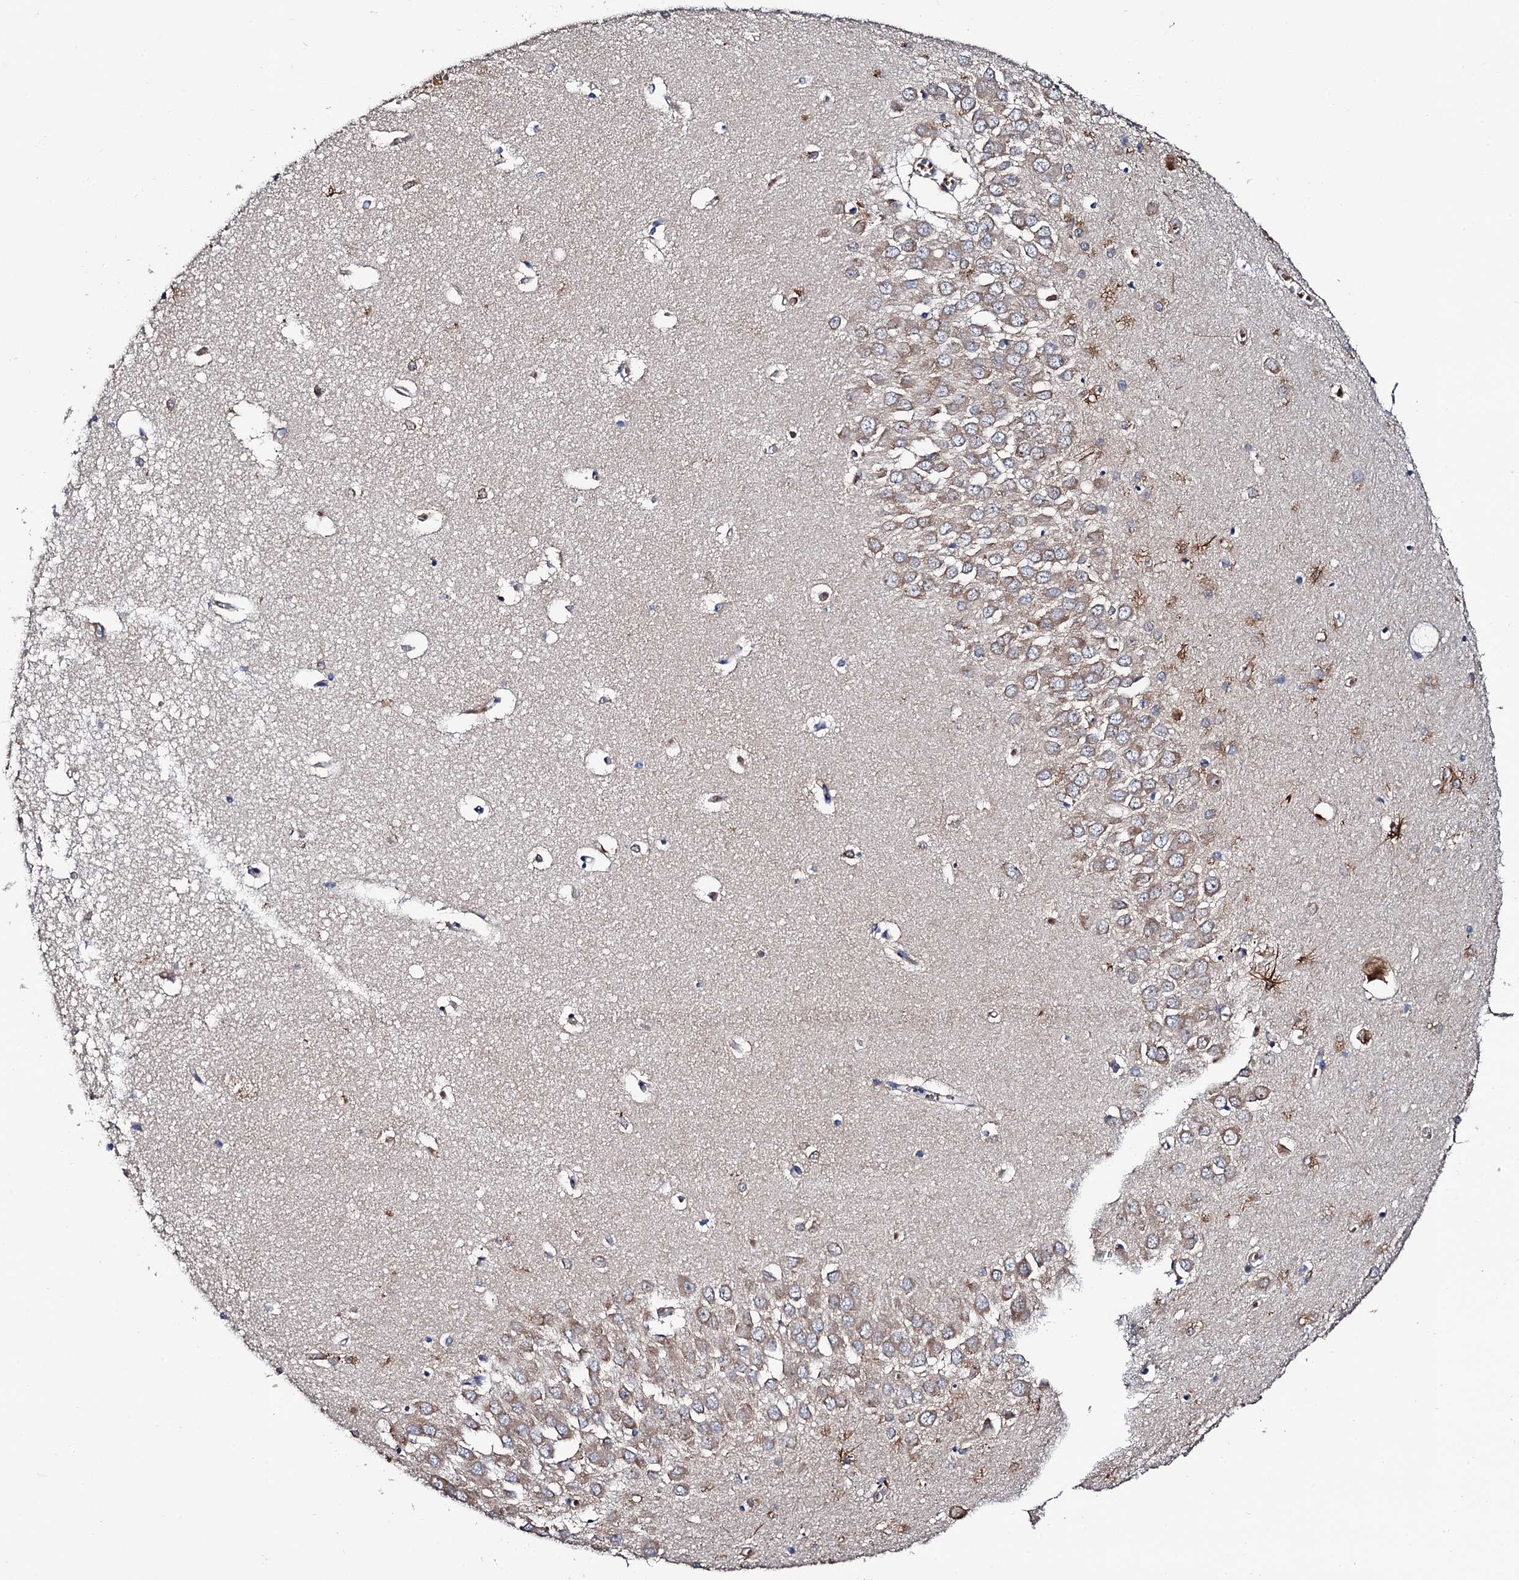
{"staining": {"intensity": "negative", "quantity": "none", "location": "none"}, "tissue": "hippocampus", "cell_type": "Glial cells", "image_type": "normal", "snomed": [{"axis": "morphology", "description": "Normal tissue, NOS"}, {"axis": "topography", "description": "Hippocampus"}], "caption": "Unremarkable hippocampus was stained to show a protein in brown. There is no significant positivity in glial cells. (DAB (3,3'-diaminobenzidine) IHC visualized using brightfield microscopy, high magnification).", "gene": "TRMT112", "patient": {"sex": "male", "age": 70}}